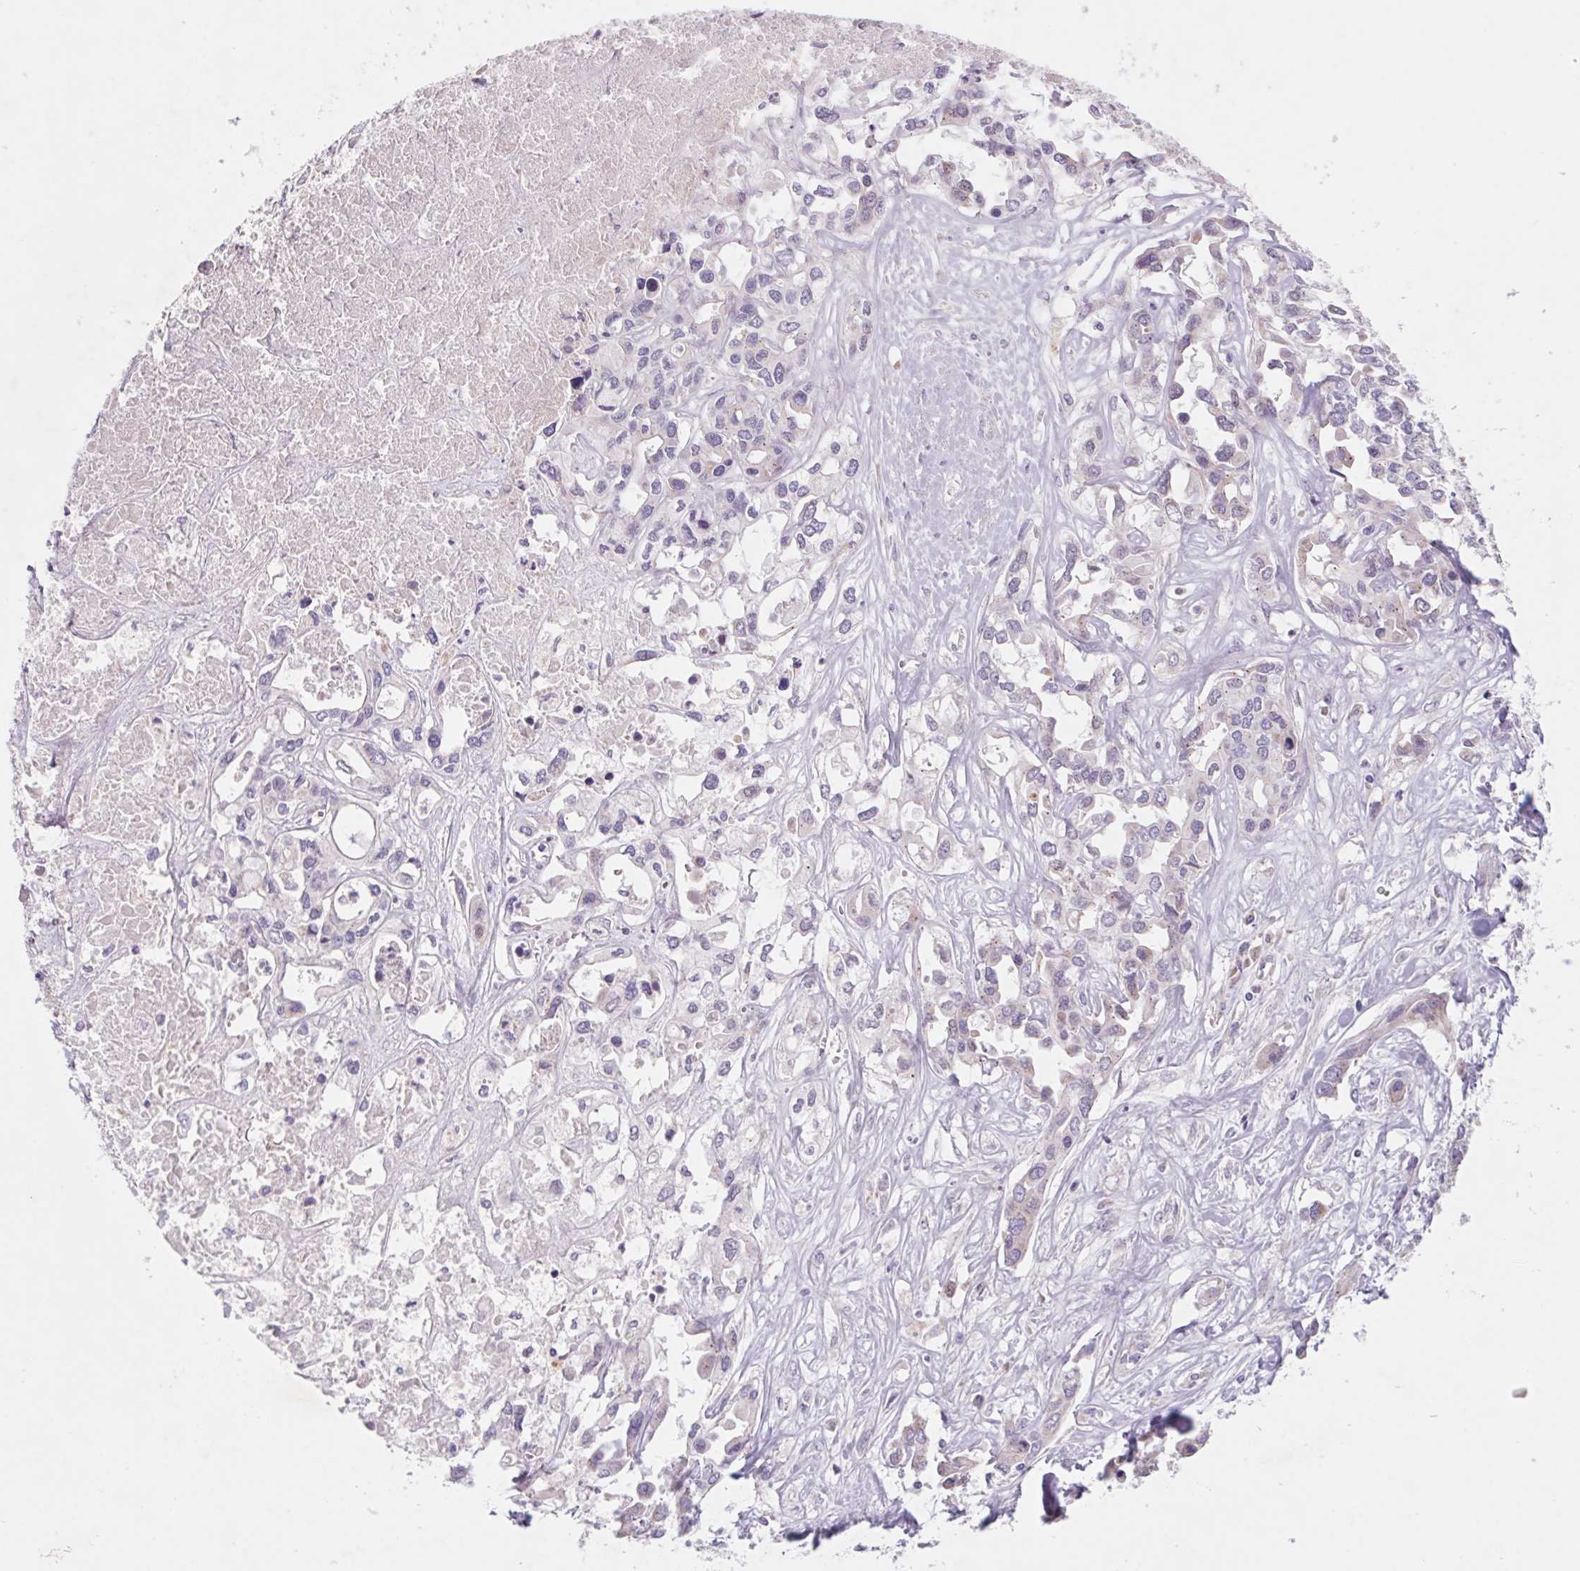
{"staining": {"intensity": "negative", "quantity": "none", "location": "none"}, "tissue": "liver cancer", "cell_type": "Tumor cells", "image_type": "cancer", "snomed": [{"axis": "morphology", "description": "Cholangiocarcinoma"}, {"axis": "topography", "description": "Liver"}], "caption": "Photomicrograph shows no protein positivity in tumor cells of liver cancer (cholangiocarcinoma) tissue. (Immunohistochemistry, brightfield microscopy, high magnification).", "gene": "DPPA5", "patient": {"sex": "female", "age": 64}}